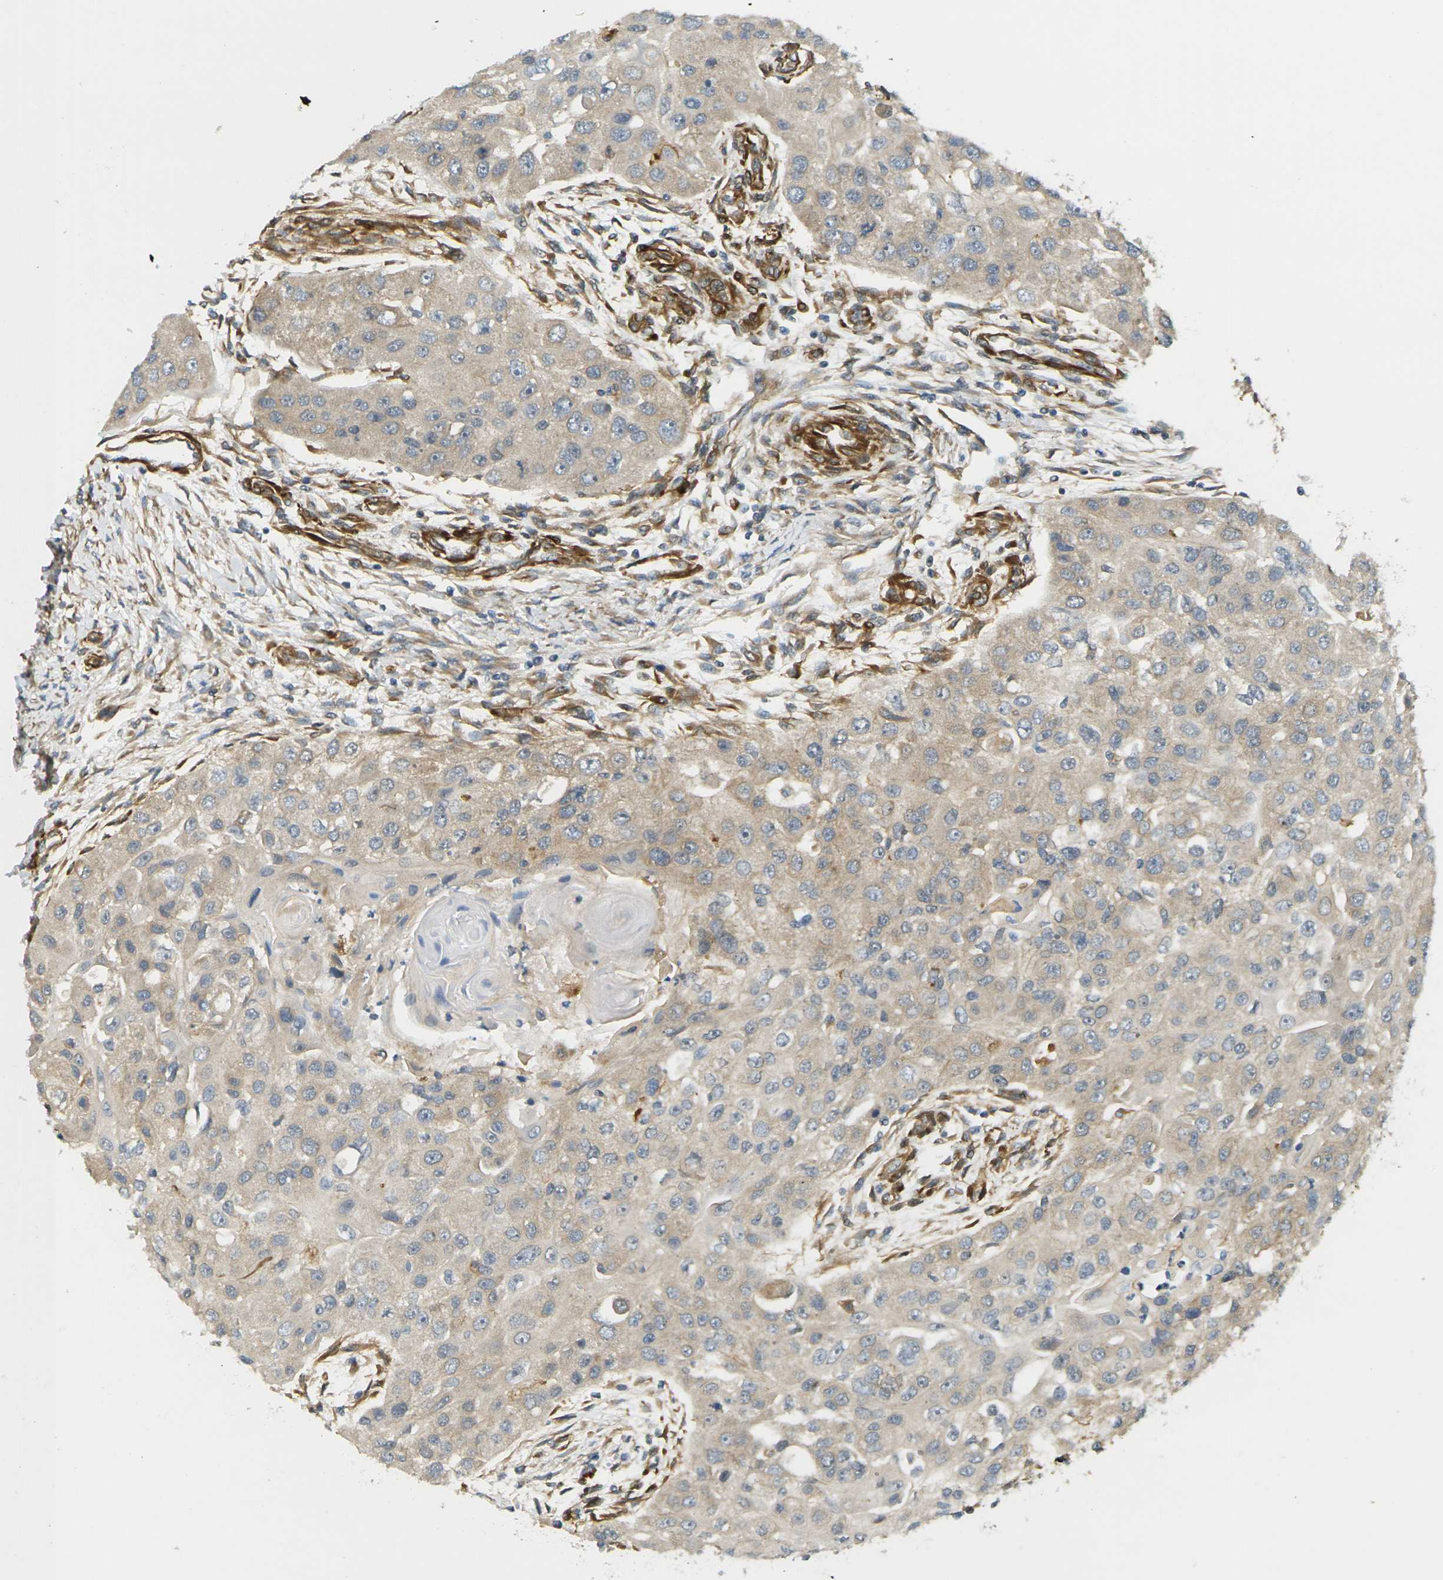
{"staining": {"intensity": "weak", "quantity": ">75%", "location": "cytoplasmic/membranous"}, "tissue": "head and neck cancer", "cell_type": "Tumor cells", "image_type": "cancer", "snomed": [{"axis": "morphology", "description": "Normal tissue, NOS"}, {"axis": "morphology", "description": "Squamous cell carcinoma, NOS"}, {"axis": "topography", "description": "Skeletal muscle"}, {"axis": "topography", "description": "Head-Neck"}], "caption": "A low amount of weak cytoplasmic/membranous staining is present in about >75% of tumor cells in head and neck squamous cell carcinoma tissue. The staining was performed using DAB (3,3'-diaminobenzidine) to visualize the protein expression in brown, while the nuclei were stained in blue with hematoxylin (Magnification: 20x).", "gene": "CYTH3", "patient": {"sex": "male", "age": 51}}